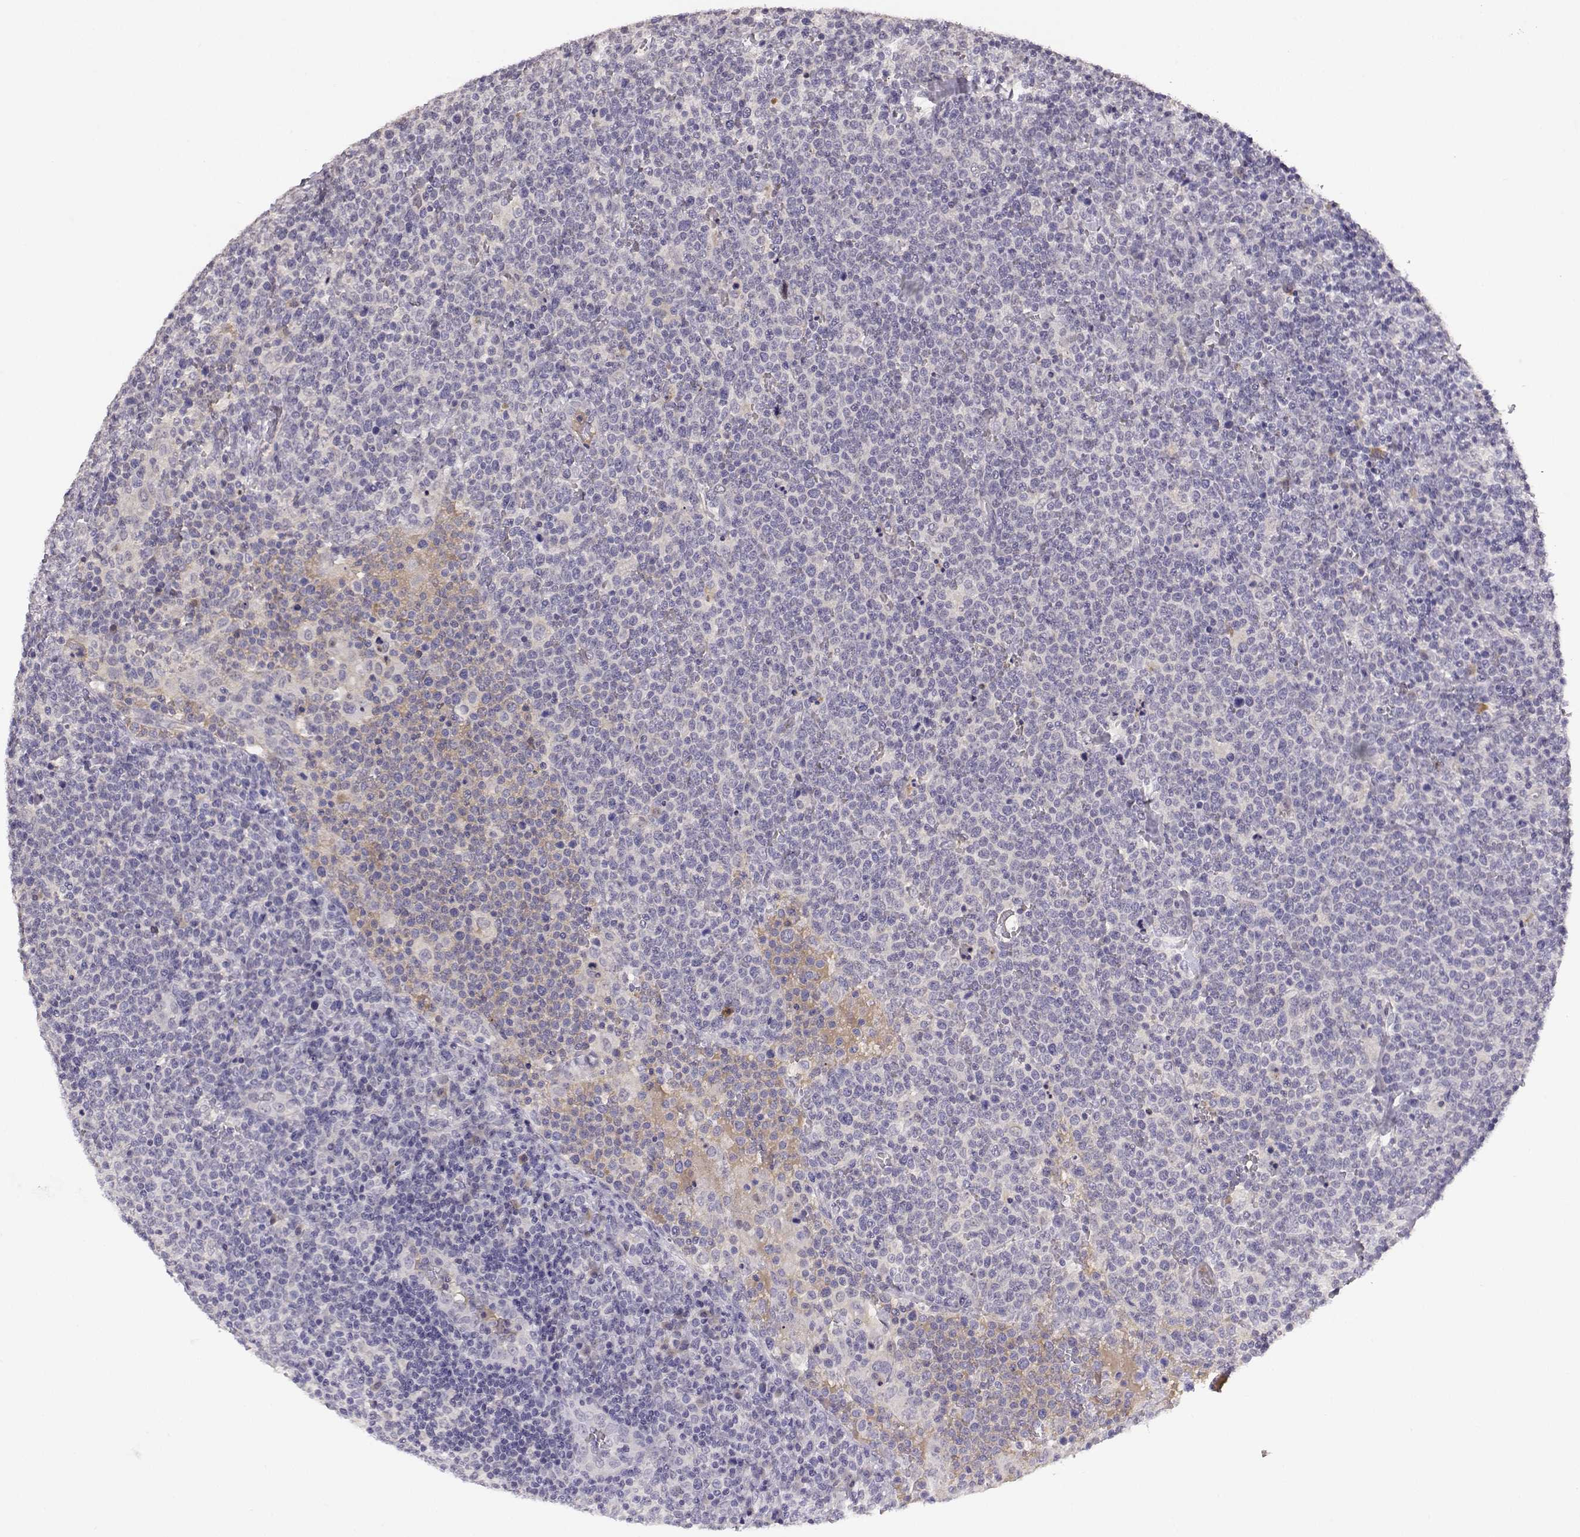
{"staining": {"intensity": "negative", "quantity": "none", "location": "none"}, "tissue": "lymphoma", "cell_type": "Tumor cells", "image_type": "cancer", "snomed": [{"axis": "morphology", "description": "Malignant lymphoma, non-Hodgkin's type, High grade"}, {"axis": "topography", "description": "Lymph node"}], "caption": "Histopathology image shows no protein staining in tumor cells of high-grade malignant lymphoma, non-Hodgkin's type tissue.", "gene": "TACR1", "patient": {"sex": "male", "age": 61}}